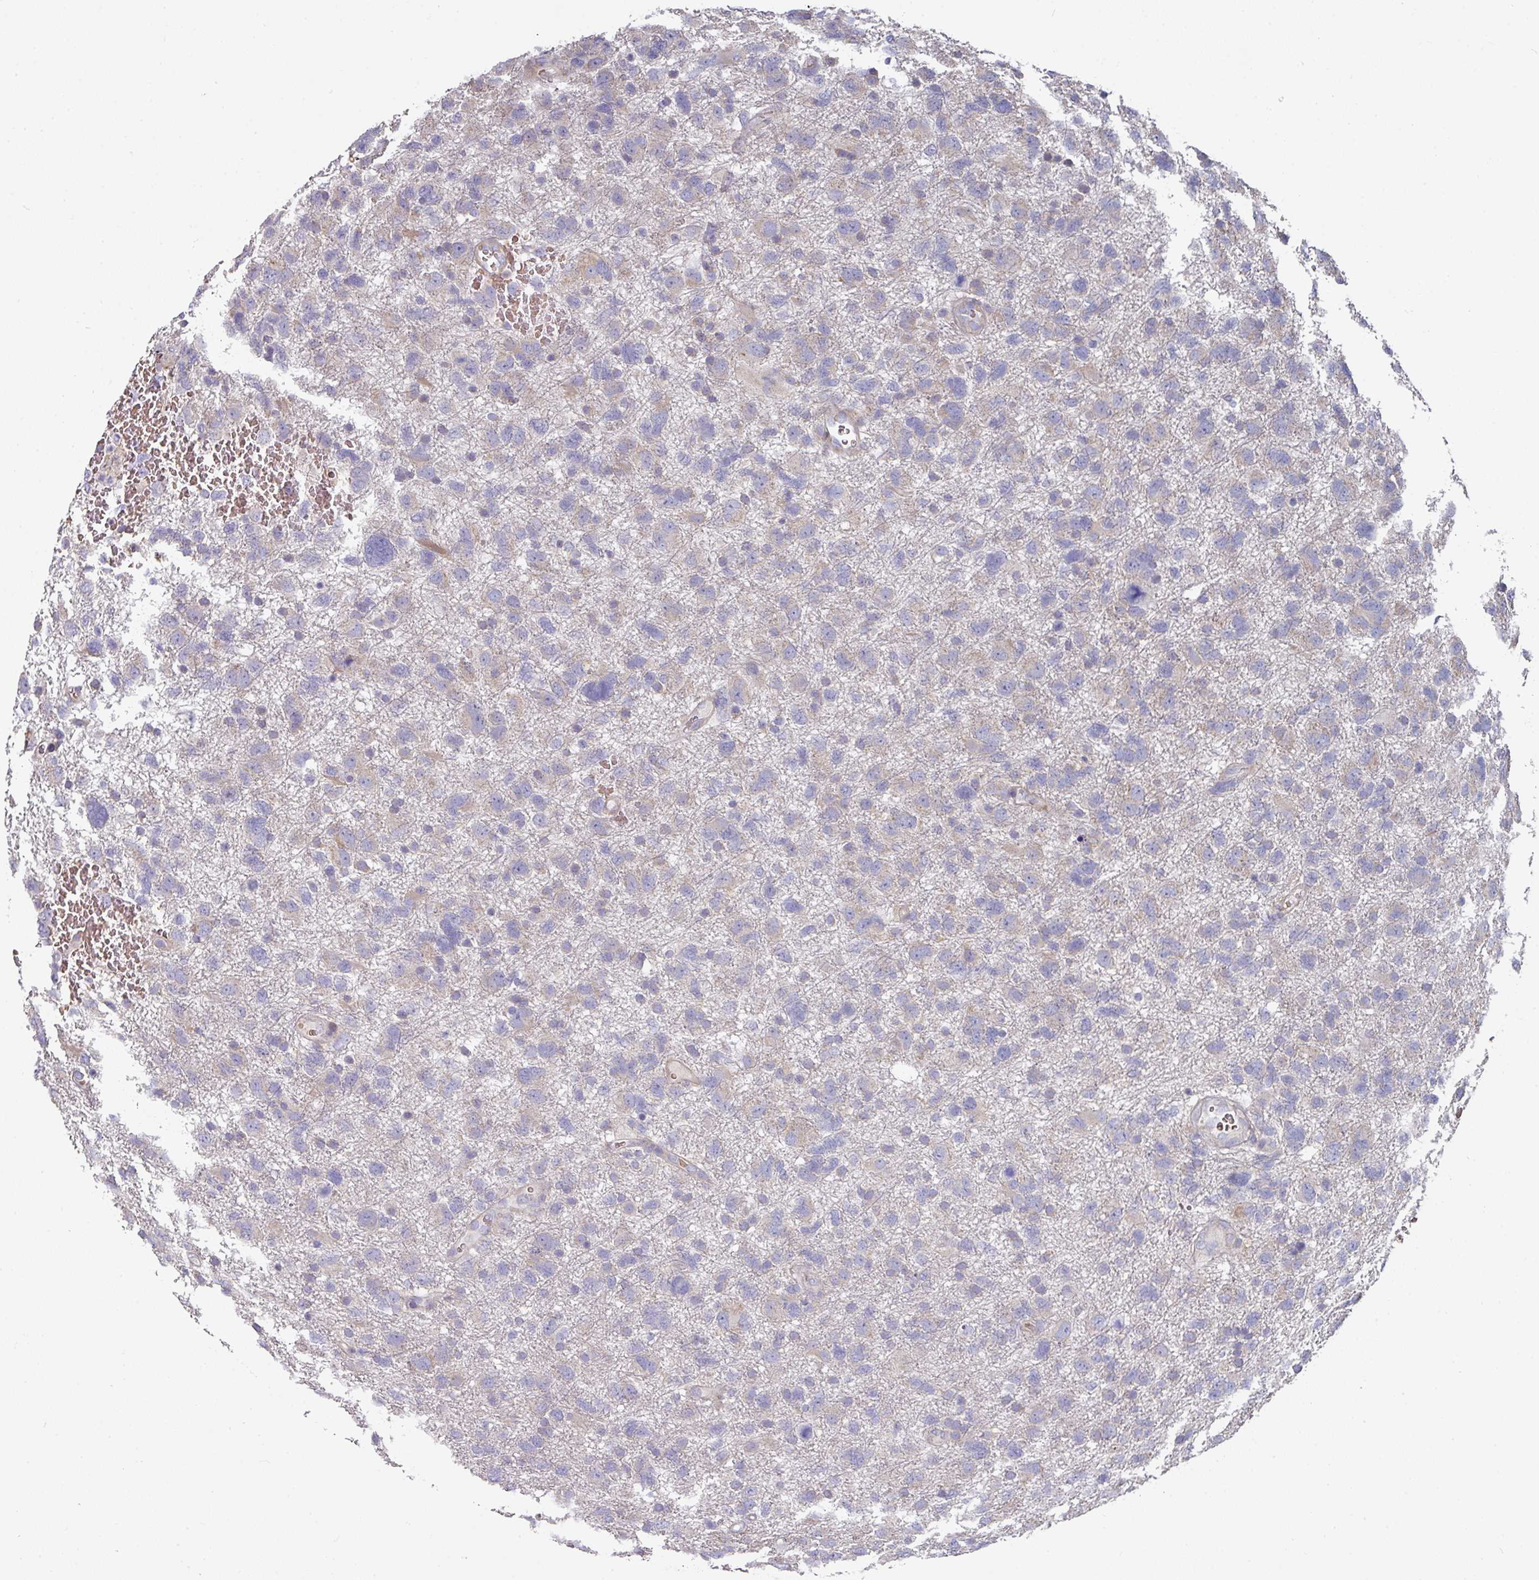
{"staining": {"intensity": "negative", "quantity": "none", "location": "none"}, "tissue": "glioma", "cell_type": "Tumor cells", "image_type": "cancer", "snomed": [{"axis": "morphology", "description": "Glioma, malignant, High grade"}, {"axis": "topography", "description": "Brain"}], "caption": "Tumor cells show no significant protein expression in glioma. The staining is performed using DAB brown chromogen with nuclei counter-stained in using hematoxylin.", "gene": "PYROXD2", "patient": {"sex": "male", "age": 61}}